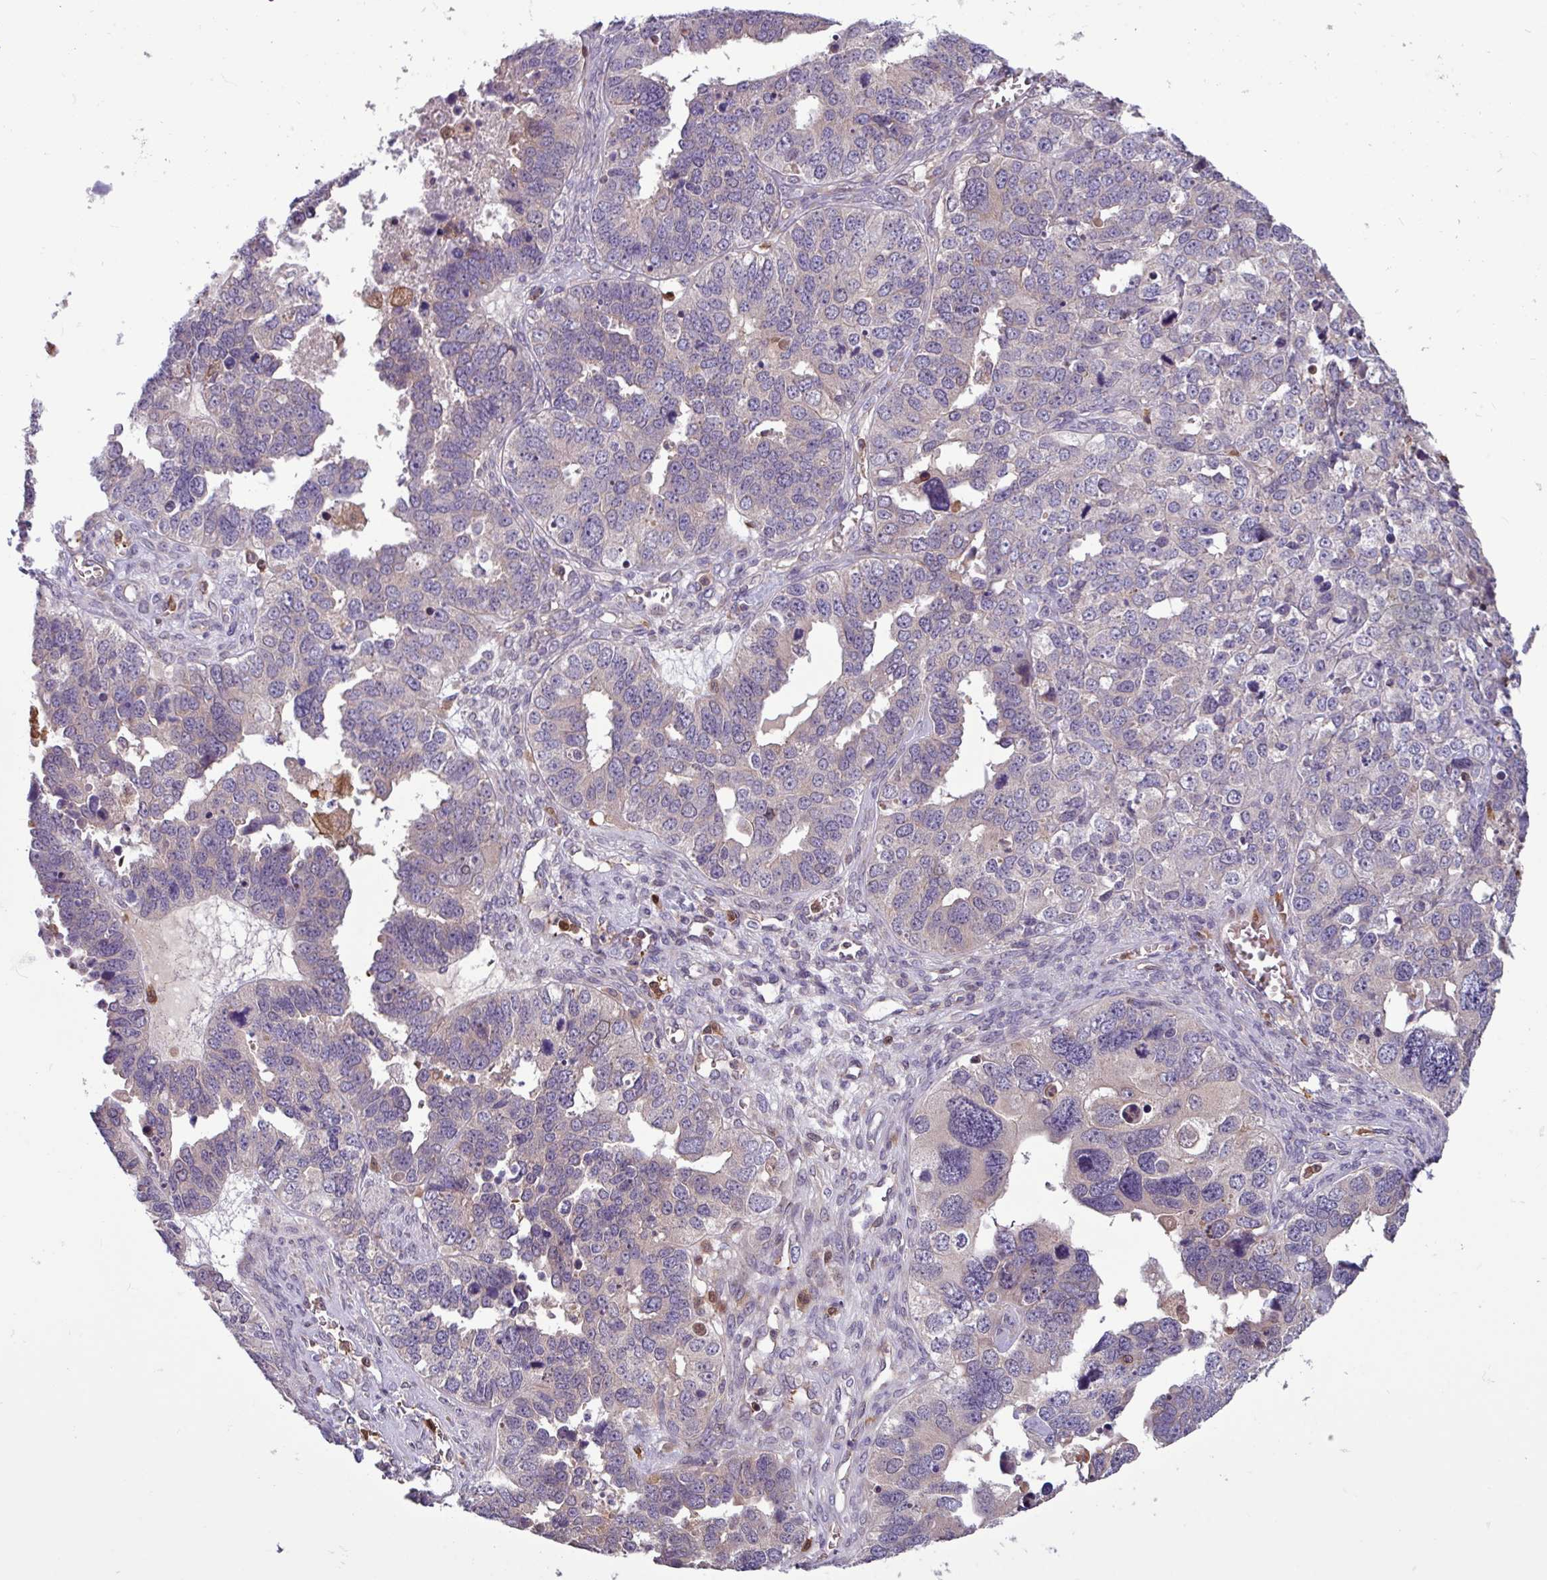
{"staining": {"intensity": "negative", "quantity": "none", "location": "none"}, "tissue": "ovarian cancer", "cell_type": "Tumor cells", "image_type": "cancer", "snomed": [{"axis": "morphology", "description": "Cystadenocarcinoma, serous, NOS"}, {"axis": "topography", "description": "Ovary"}], "caption": "High magnification brightfield microscopy of ovarian cancer (serous cystadenocarcinoma) stained with DAB (3,3'-diaminobenzidine) (brown) and counterstained with hematoxylin (blue): tumor cells show no significant expression. (Immunohistochemistry (ihc), brightfield microscopy, high magnification).", "gene": "SEC61G", "patient": {"sex": "female", "age": 76}}